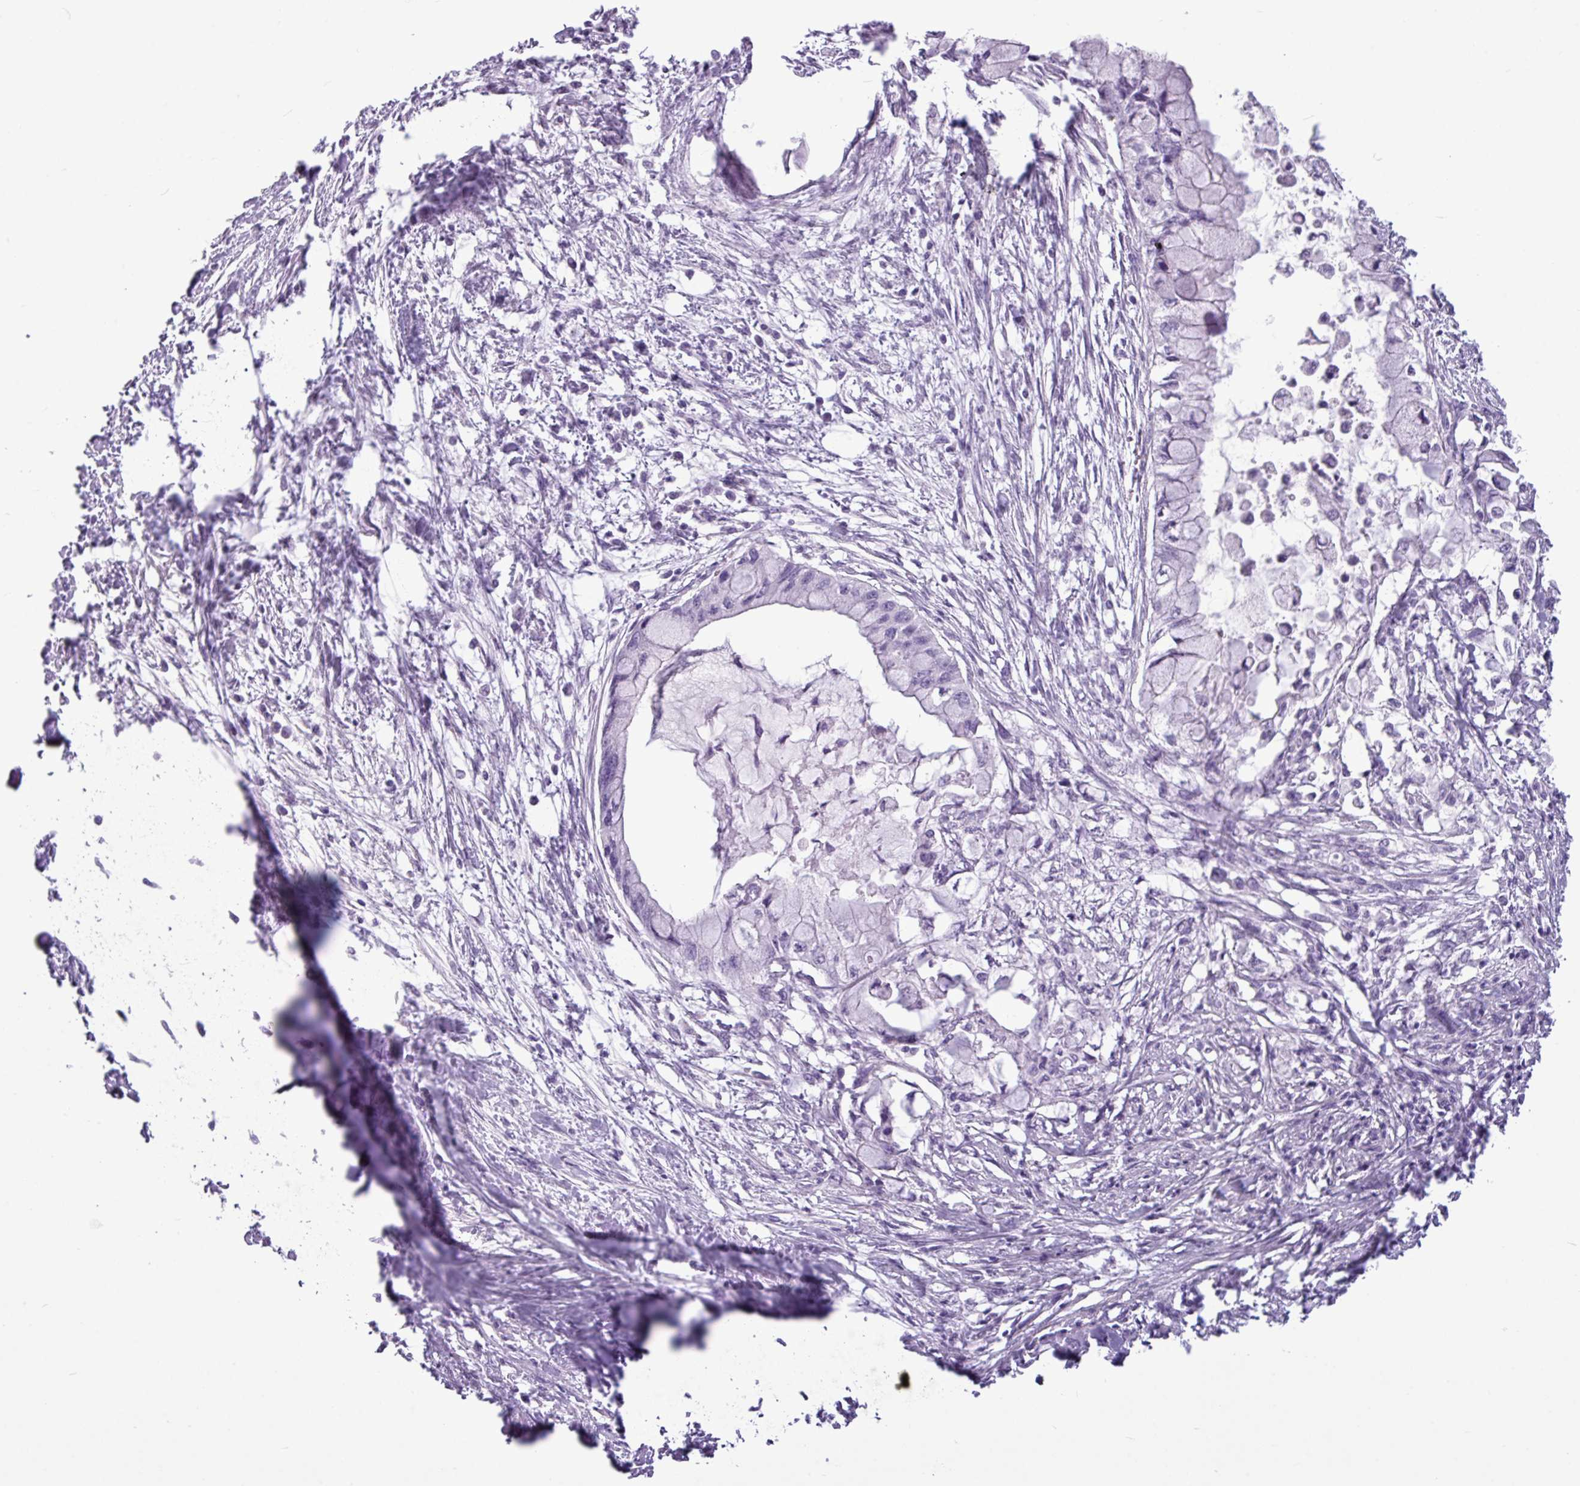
{"staining": {"intensity": "negative", "quantity": "none", "location": "none"}, "tissue": "pancreatic cancer", "cell_type": "Tumor cells", "image_type": "cancer", "snomed": [{"axis": "morphology", "description": "Adenocarcinoma, NOS"}, {"axis": "topography", "description": "Pancreas"}], "caption": "Immunohistochemistry photomicrograph of neoplastic tissue: human pancreatic adenocarcinoma stained with DAB displays no significant protein staining in tumor cells. The staining was performed using DAB to visualize the protein expression in brown, while the nuclei were stained in blue with hematoxylin (Magnification: 20x).", "gene": "AMY1B", "patient": {"sex": "male", "age": 48}}